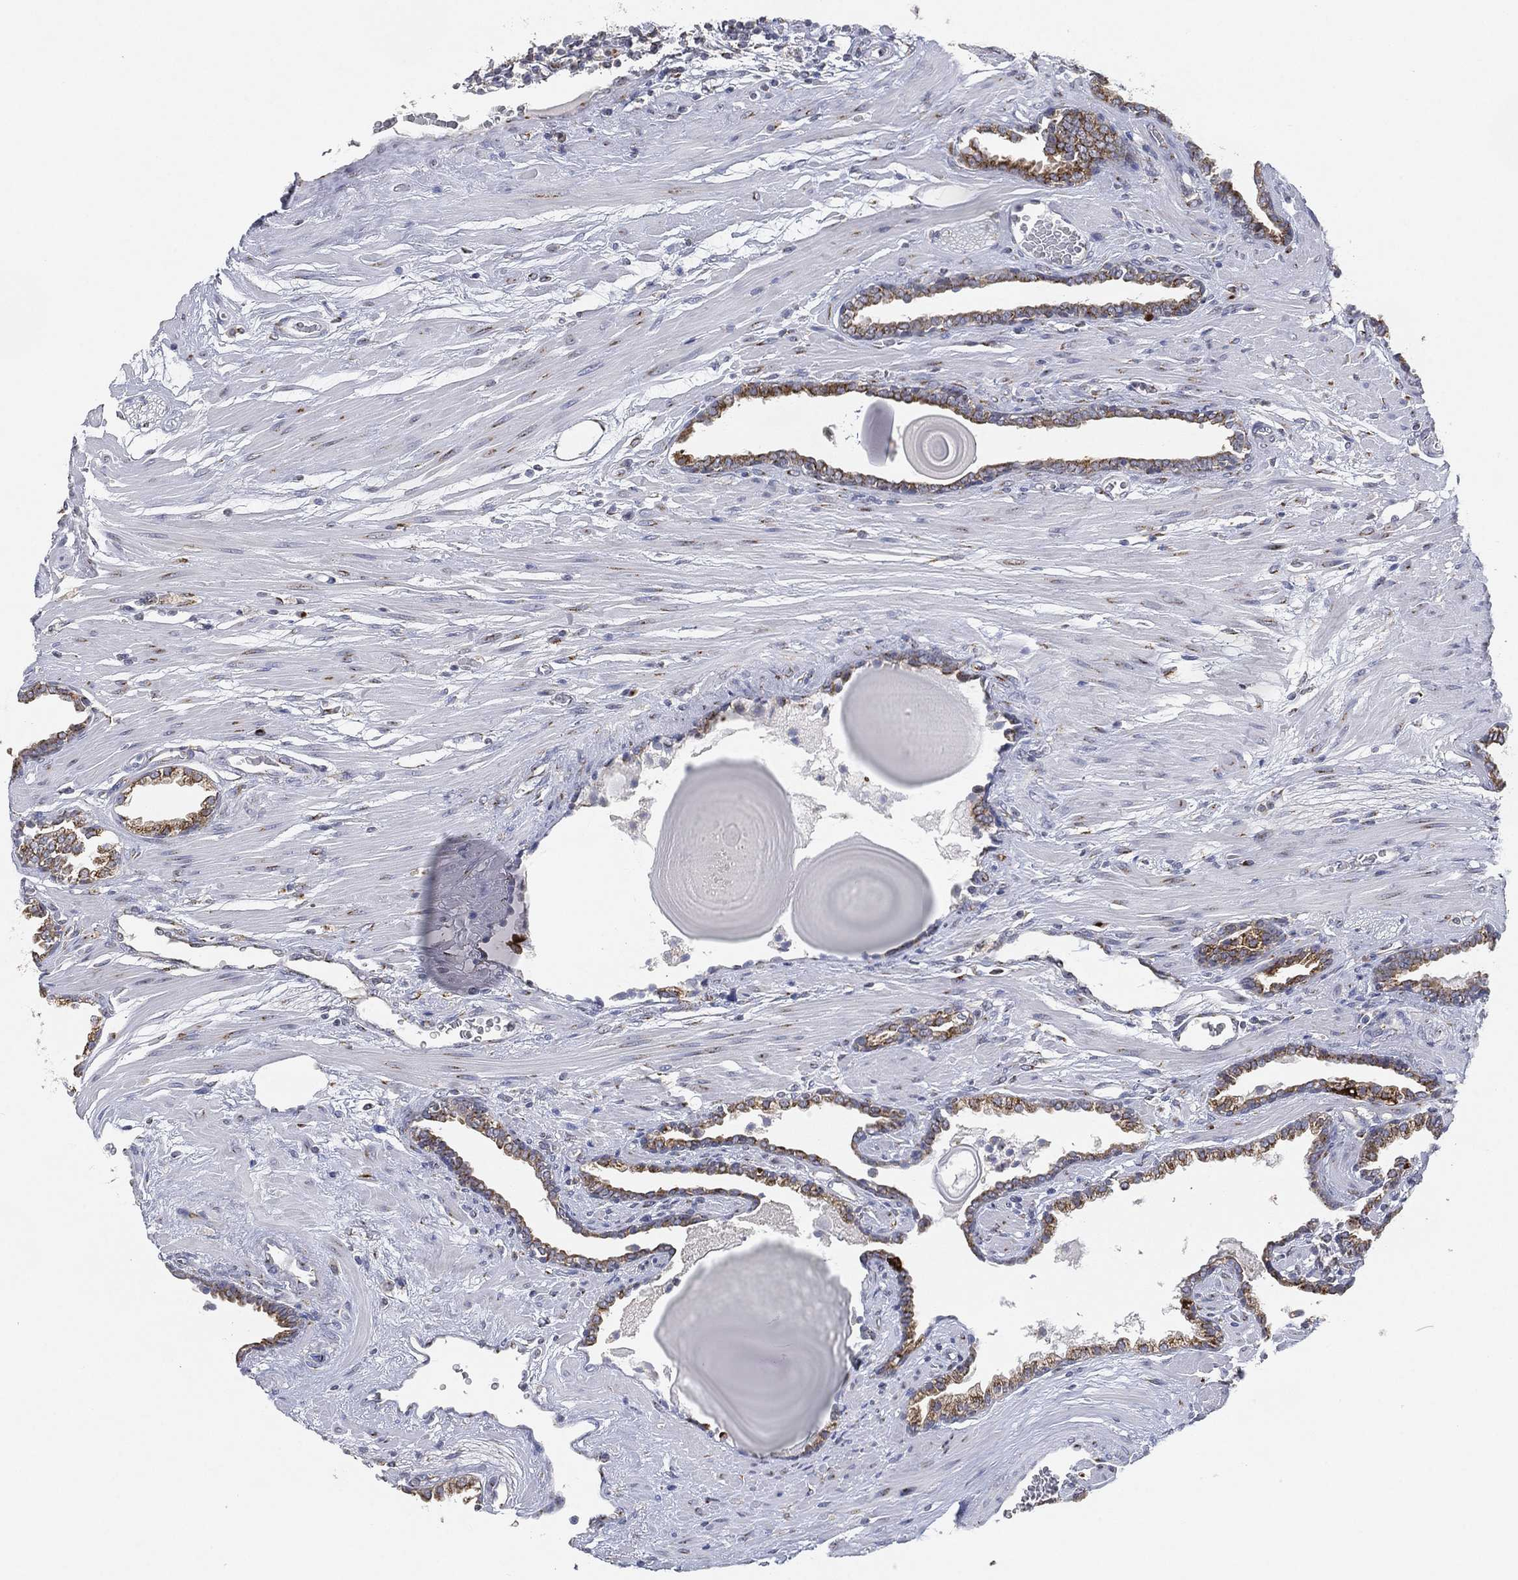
{"staining": {"intensity": "moderate", "quantity": "25%-75%", "location": "cytoplasmic/membranous"}, "tissue": "prostate cancer", "cell_type": "Tumor cells", "image_type": "cancer", "snomed": [{"axis": "morphology", "description": "Adenocarcinoma, Low grade"}, {"axis": "topography", "description": "Prostate"}], "caption": "Immunohistochemistry (DAB) staining of prostate adenocarcinoma (low-grade) reveals moderate cytoplasmic/membranous protein expression in about 25%-75% of tumor cells. (IHC, brightfield microscopy, high magnification).", "gene": "TICAM1", "patient": {"sex": "male", "age": 69}}